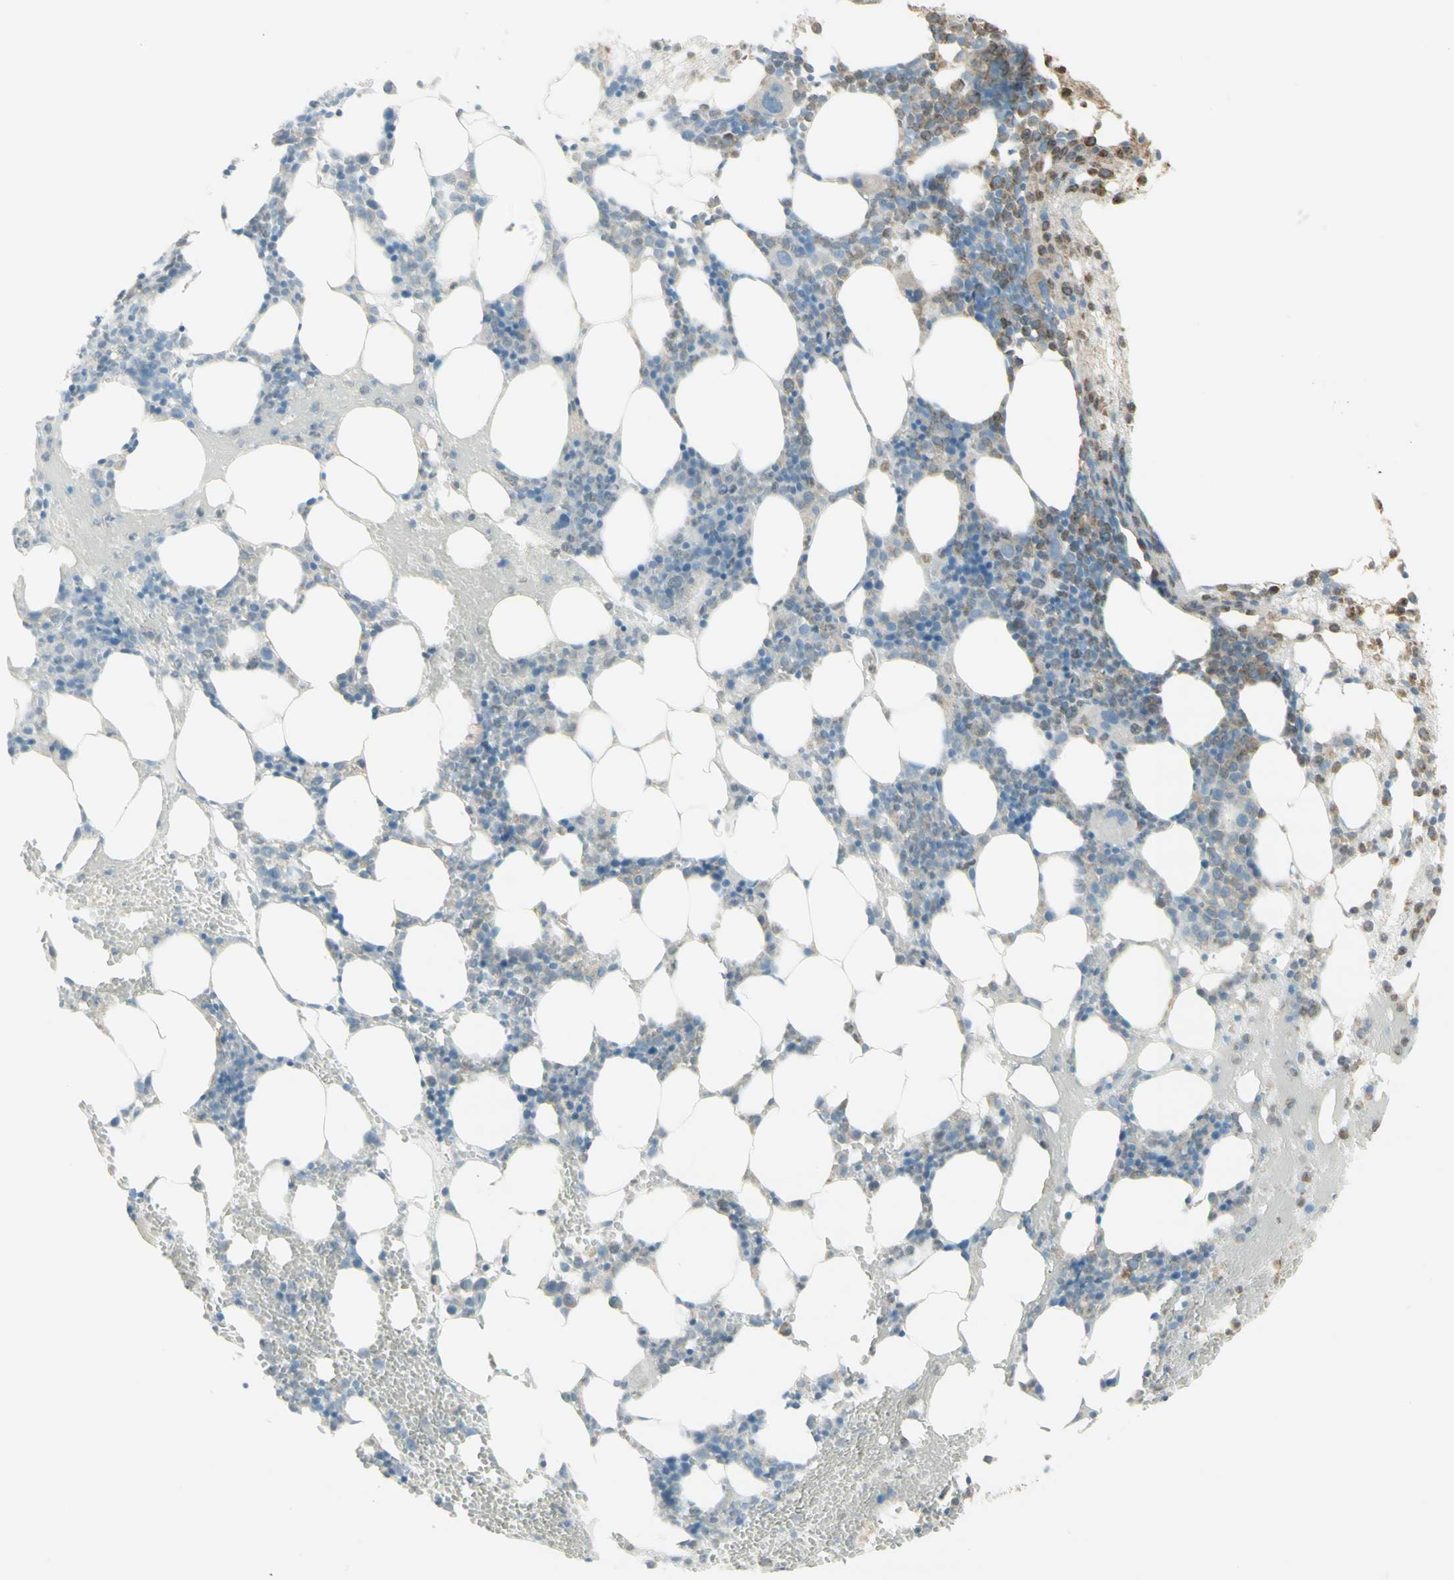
{"staining": {"intensity": "moderate", "quantity": "25%-75%", "location": "cytoplasmic/membranous"}, "tissue": "bone marrow", "cell_type": "Hematopoietic cells", "image_type": "normal", "snomed": [{"axis": "morphology", "description": "Normal tissue, NOS"}, {"axis": "morphology", "description": "Inflammation, NOS"}, {"axis": "topography", "description": "Bone marrow"}], "caption": "This is an image of immunohistochemistry staining of normal bone marrow, which shows moderate positivity in the cytoplasmic/membranous of hematopoietic cells.", "gene": "CANX", "patient": {"sex": "female", "age": 79}}